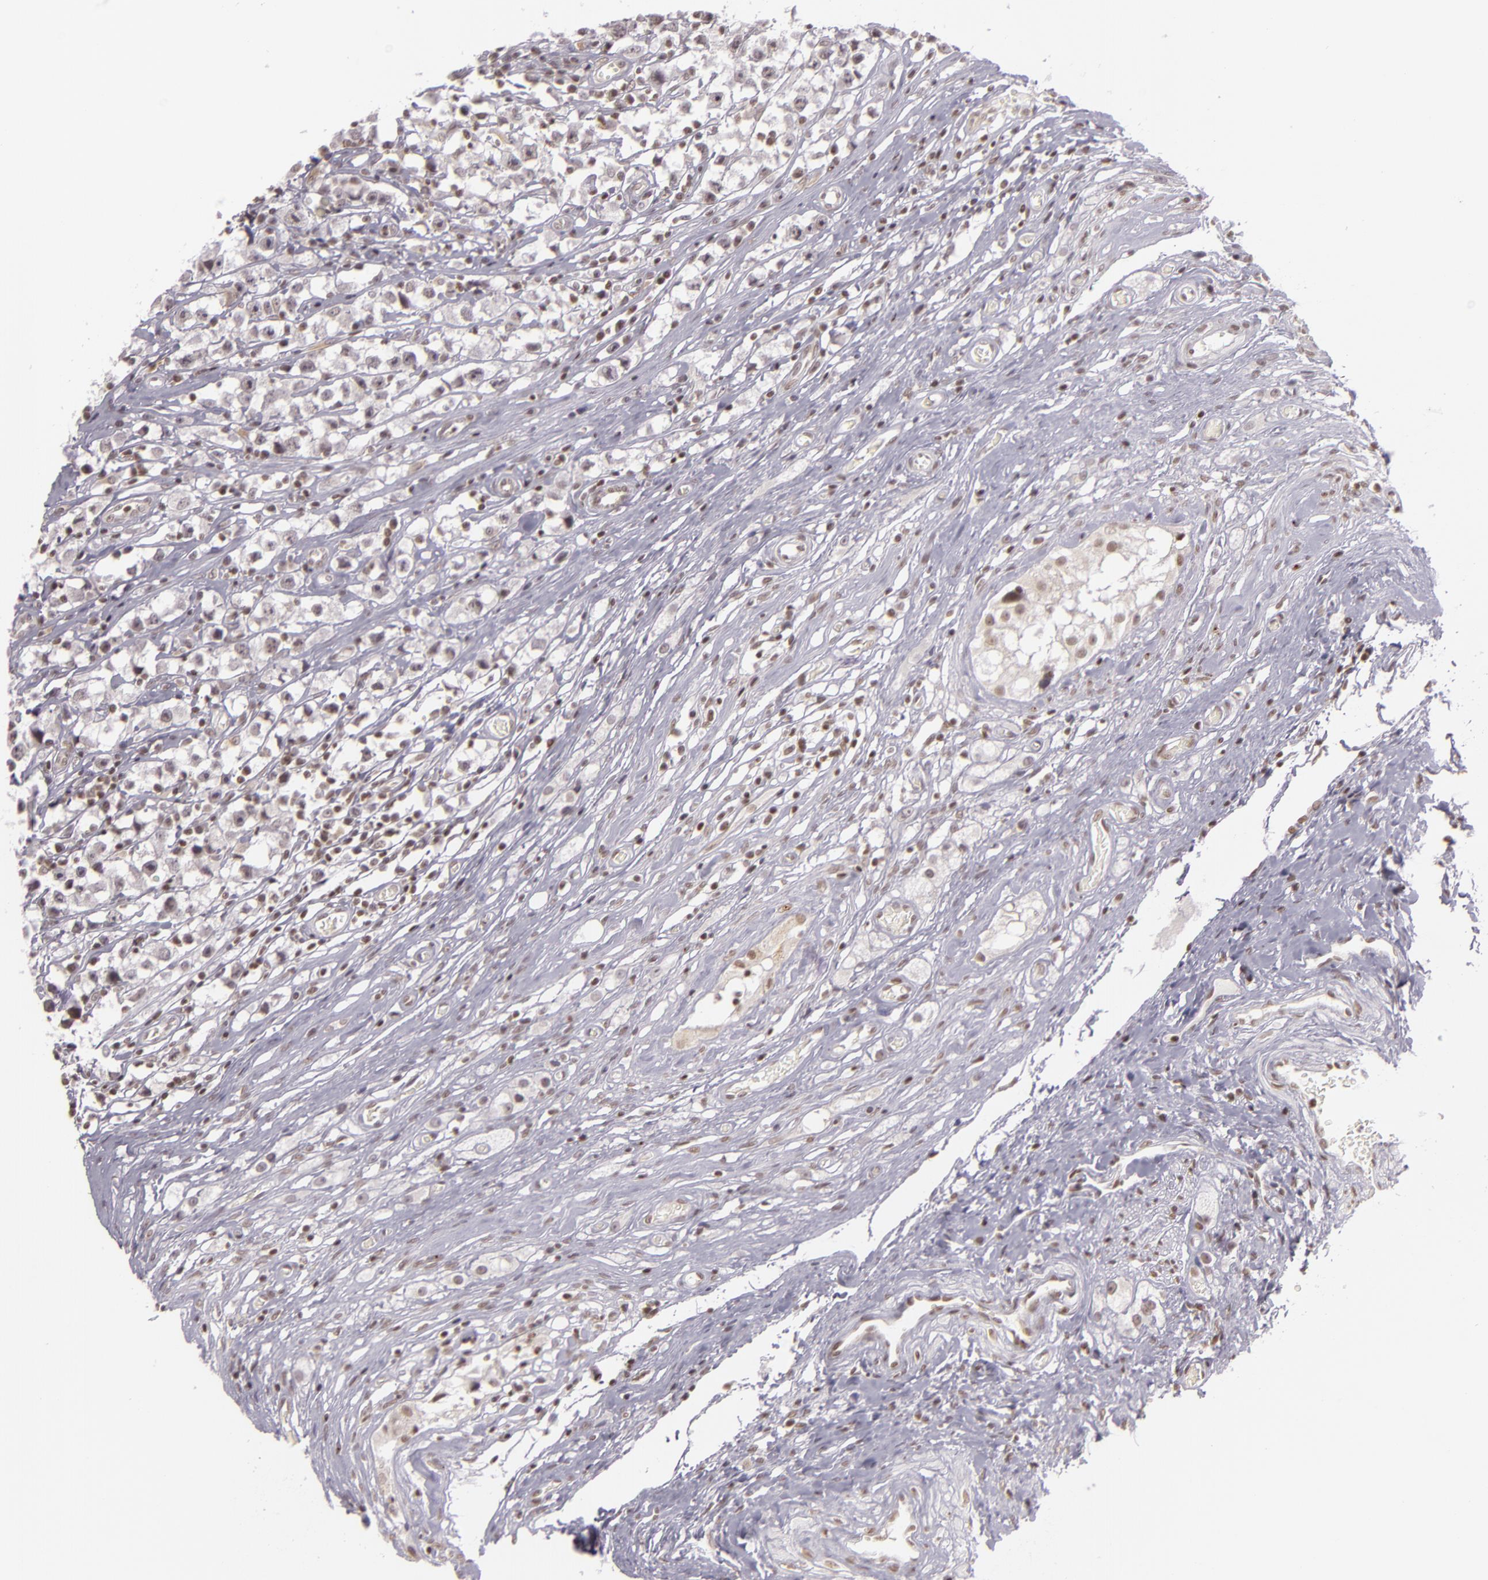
{"staining": {"intensity": "weak", "quantity": "25%-75%", "location": "cytoplasmic/membranous,nuclear"}, "tissue": "testis cancer", "cell_type": "Tumor cells", "image_type": "cancer", "snomed": [{"axis": "morphology", "description": "Seminoma, NOS"}, {"axis": "topography", "description": "Testis"}], "caption": "Immunohistochemistry histopathology image of neoplastic tissue: human seminoma (testis) stained using immunohistochemistry (IHC) displays low levels of weak protein expression localized specifically in the cytoplasmic/membranous and nuclear of tumor cells, appearing as a cytoplasmic/membranous and nuclear brown color.", "gene": "ZFX", "patient": {"sex": "male", "age": 35}}